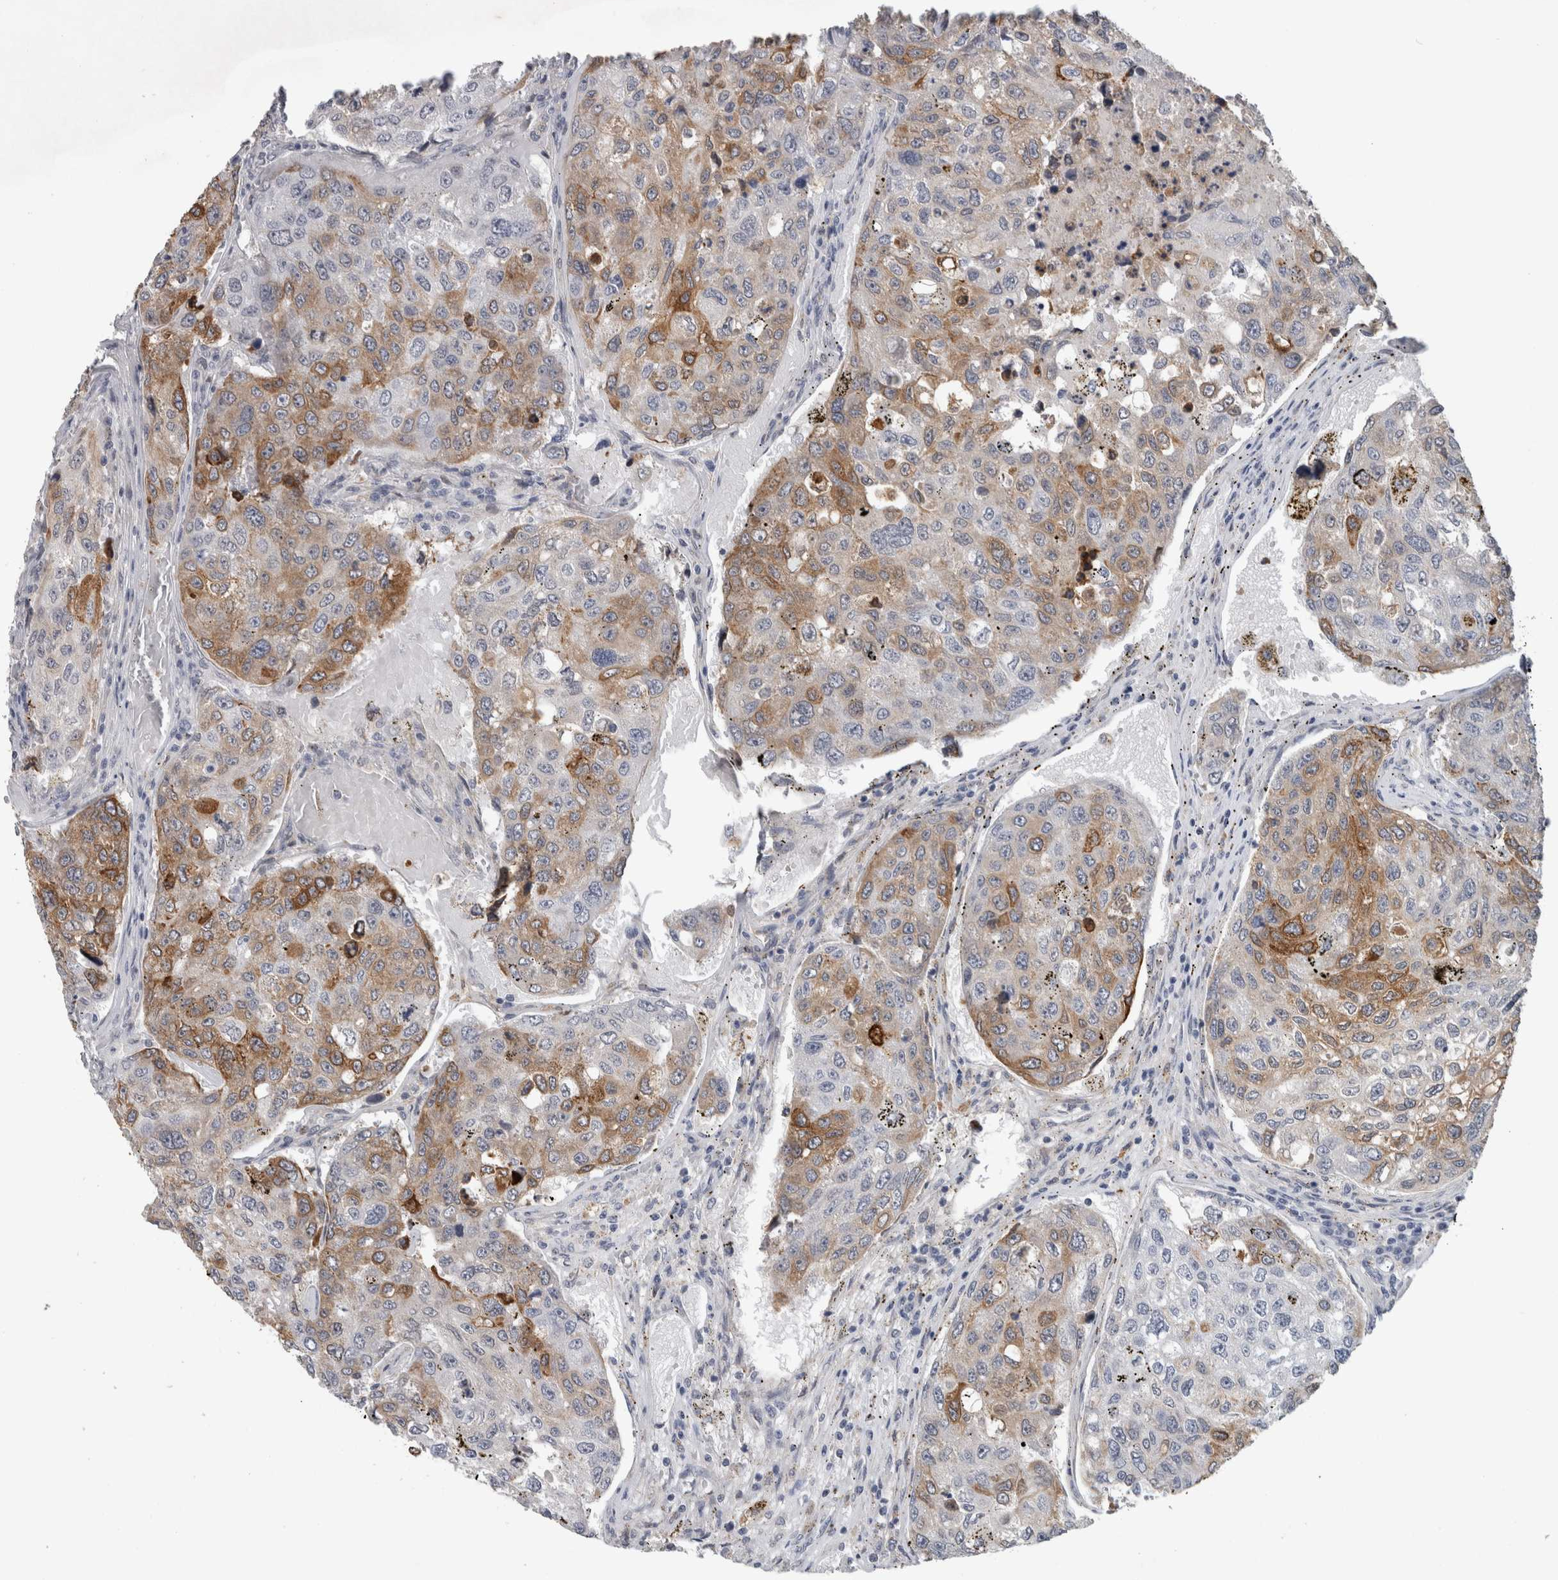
{"staining": {"intensity": "moderate", "quantity": "25%-75%", "location": "cytoplasmic/membranous"}, "tissue": "urothelial cancer", "cell_type": "Tumor cells", "image_type": "cancer", "snomed": [{"axis": "morphology", "description": "Urothelial carcinoma, High grade"}, {"axis": "topography", "description": "Lymph node"}, {"axis": "topography", "description": "Urinary bladder"}], "caption": "Immunohistochemistry (IHC) (DAB) staining of urothelial cancer exhibits moderate cytoplasmic/membranous protein expression in approximately 25%-75% of tumor cells.", "gene": "PRXL2A", "patient": {"sex": "male", "age": 51}}